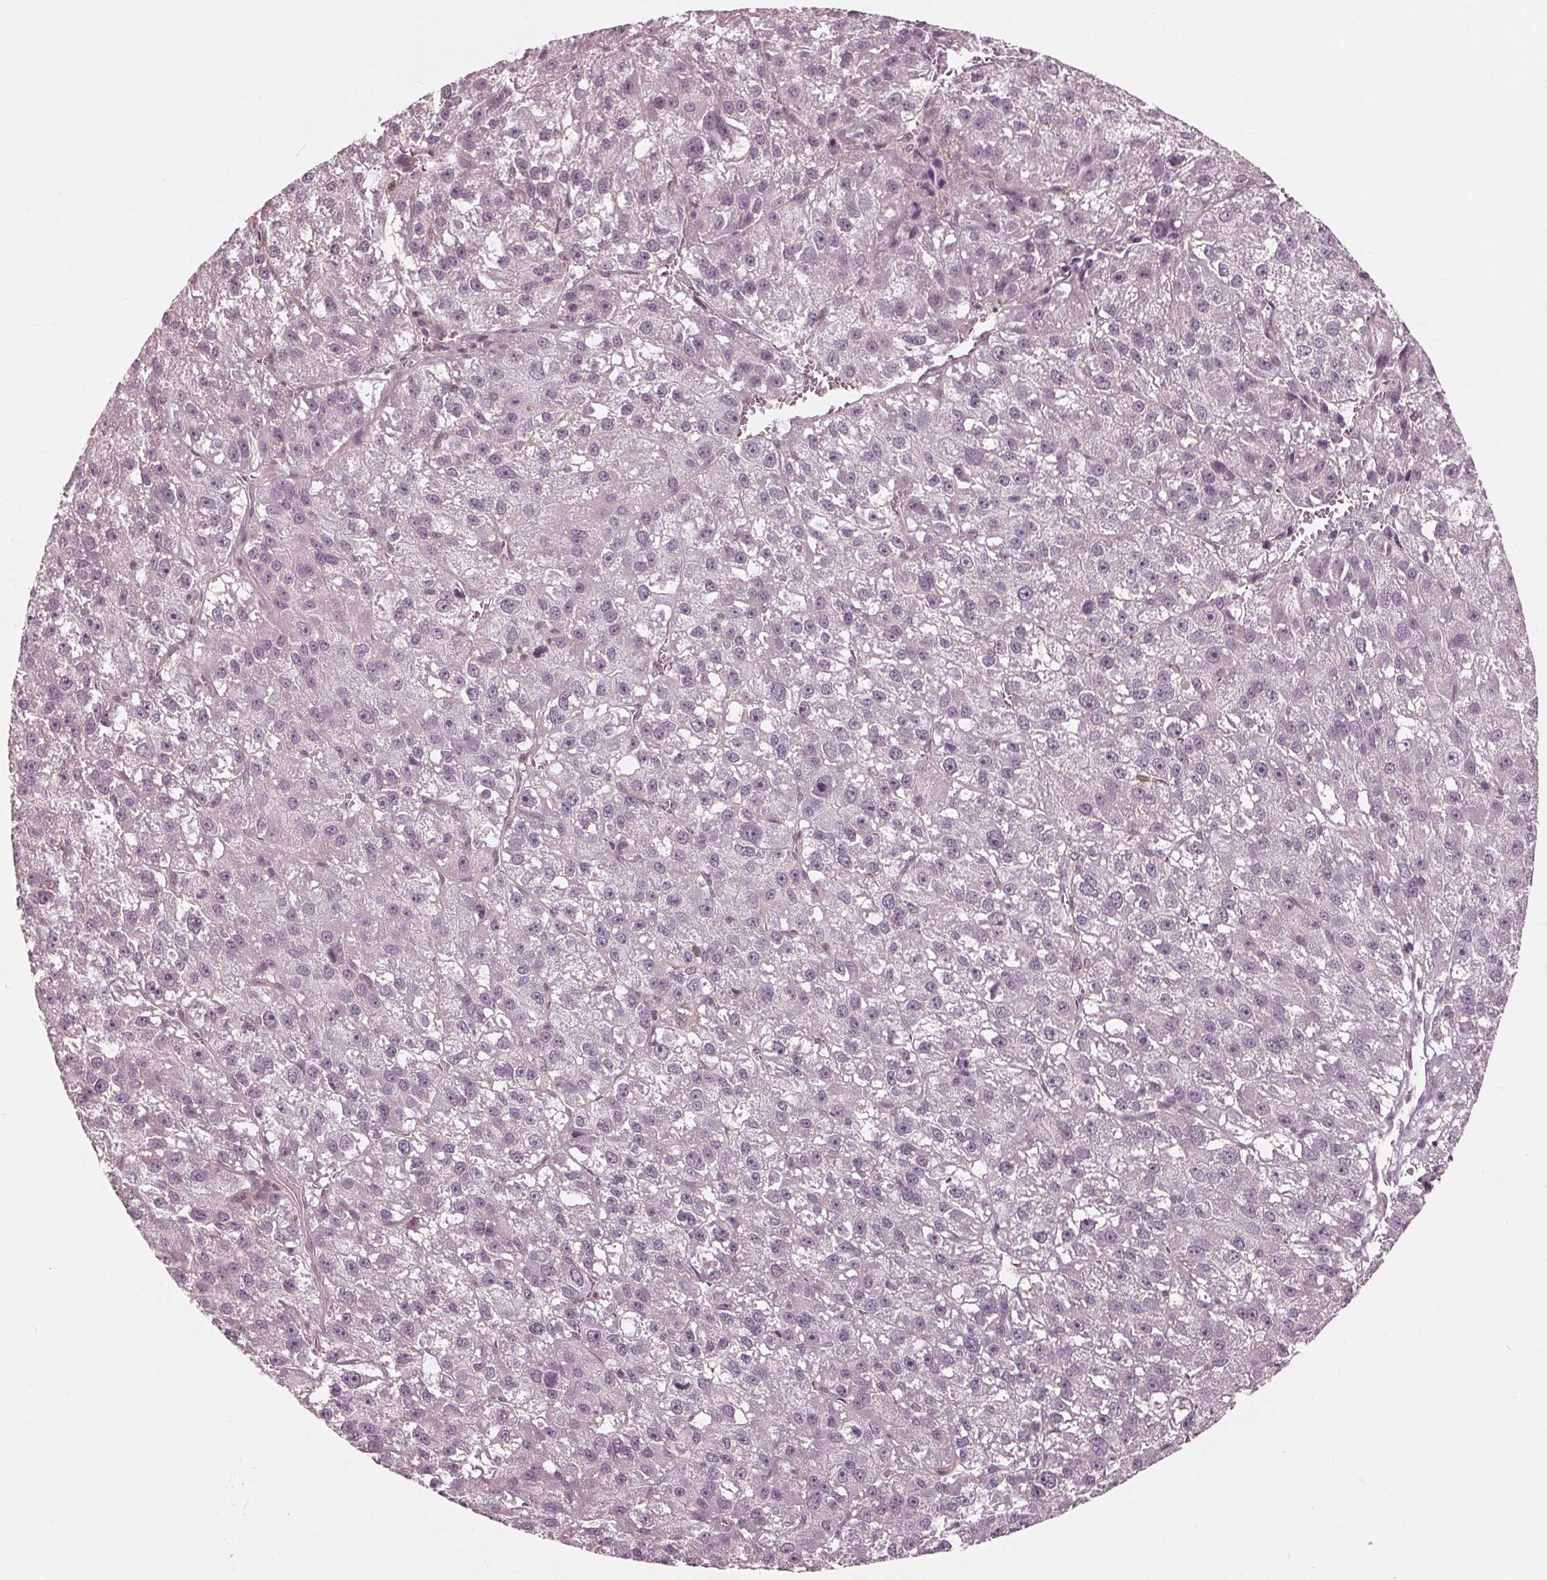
{"staining": {"intensity": "negative", "quantity": "none", "location": "none"}, "tissue": "liver cancer", "cell_type": "Tumor cells", "image_type": "cancer", "snomed": [{"axis": "morphology", "description": "Carcinoma, Hepatocellular, NOS"}, {"axis": "topography", "description": "Liver"}], "caption": "This is an immunohistochemistry (IHC) micrograph of human hepatocellular carcinoma (liver). There is no expression in tumor cells.", "gene": "ING3", "patient": {"sex": "female", "age": 70}}